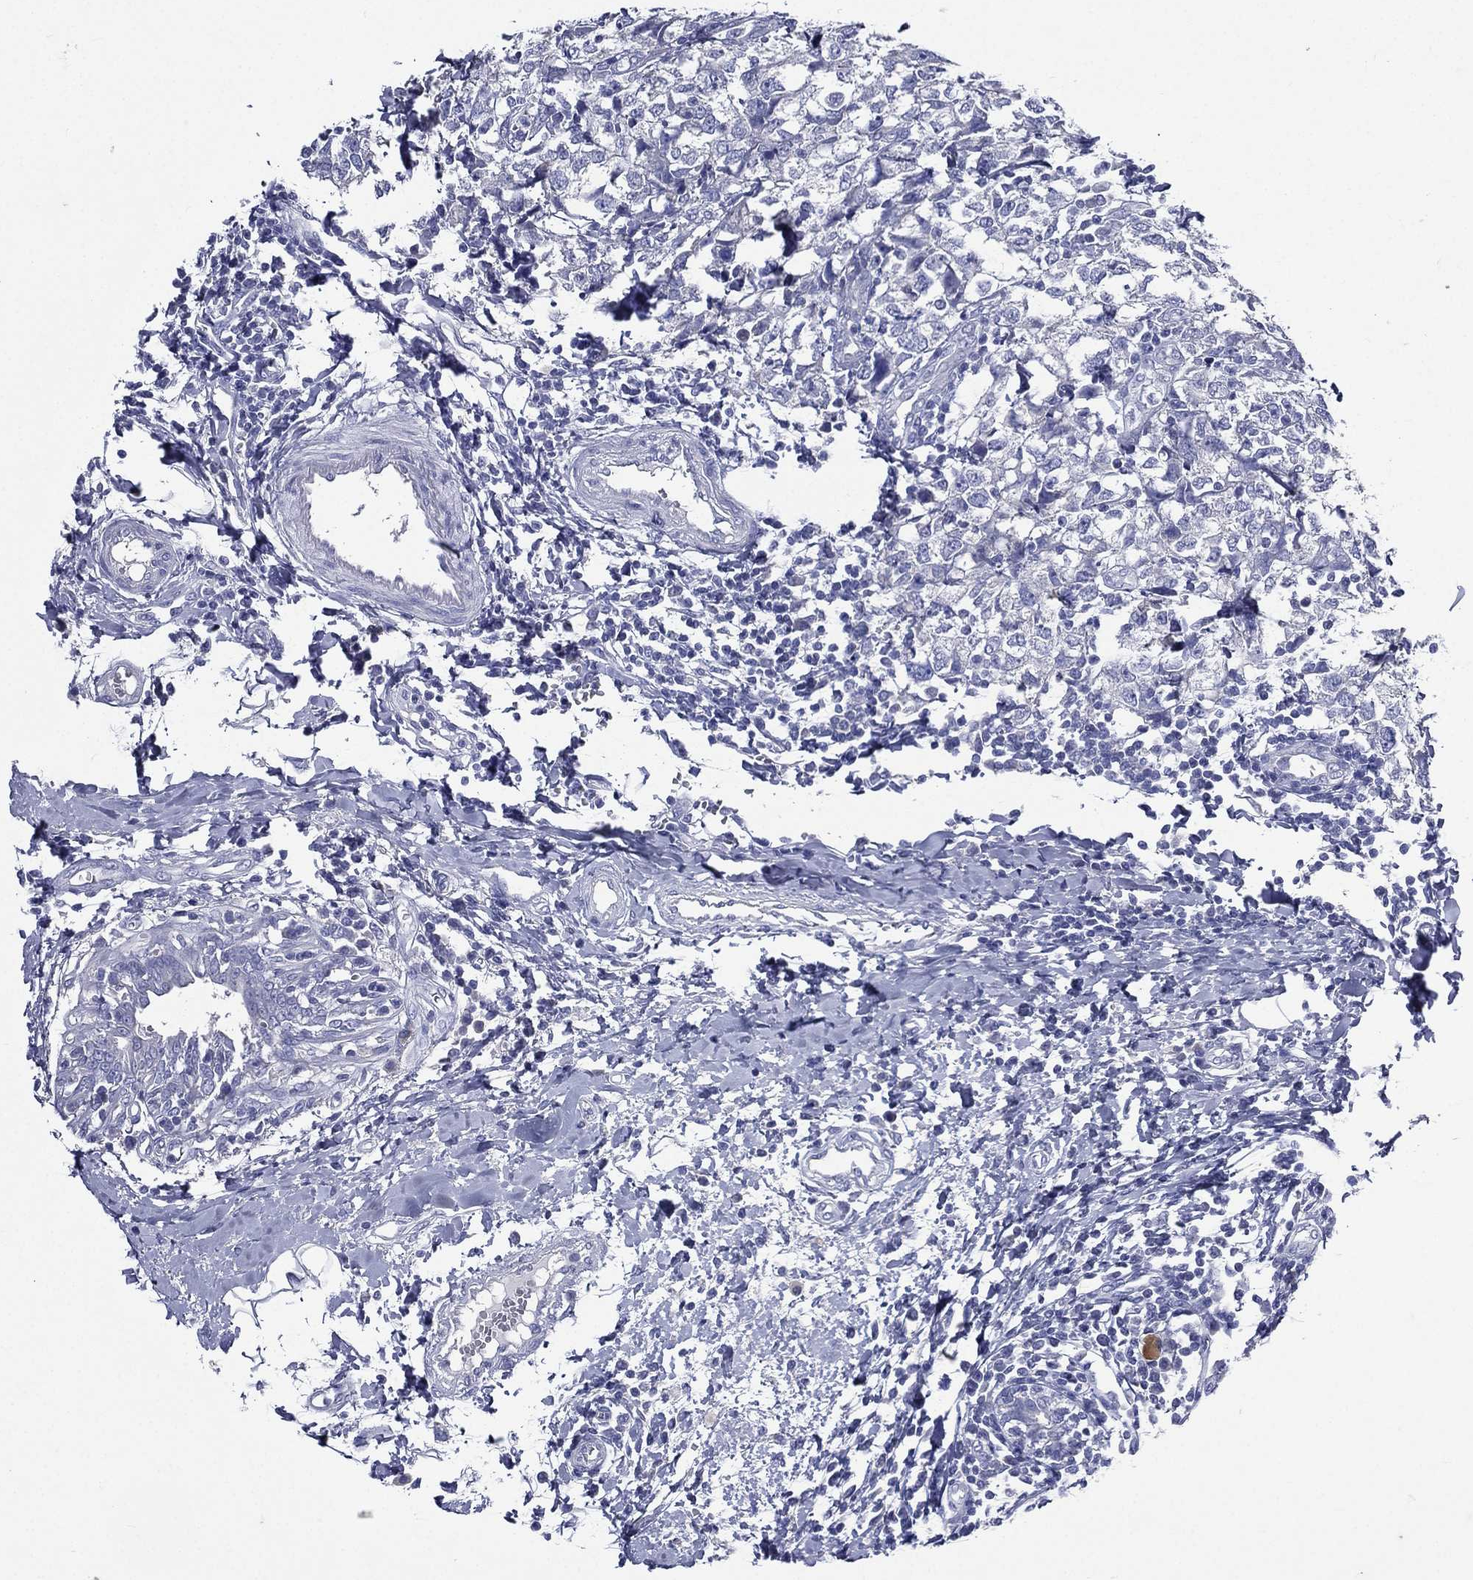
{"staining": {"intensity": "negative", "quantity": "none", "location": "none"}, "tissue": "breast cancer", "cell_type": "Tumor cells", "image_type": "cancer", "snomed": [{"axis": "morphology", "description": "Duct carcinoma"}, {"axis": "topography", "description": "Breast"}], "caption": "Protein analysis of infiltrating ductal carcinoma (breast) exhibits no significant positivity in tumor cells.", "gene": "TGM1", "patient": {"sex": "female", "age": 30}}